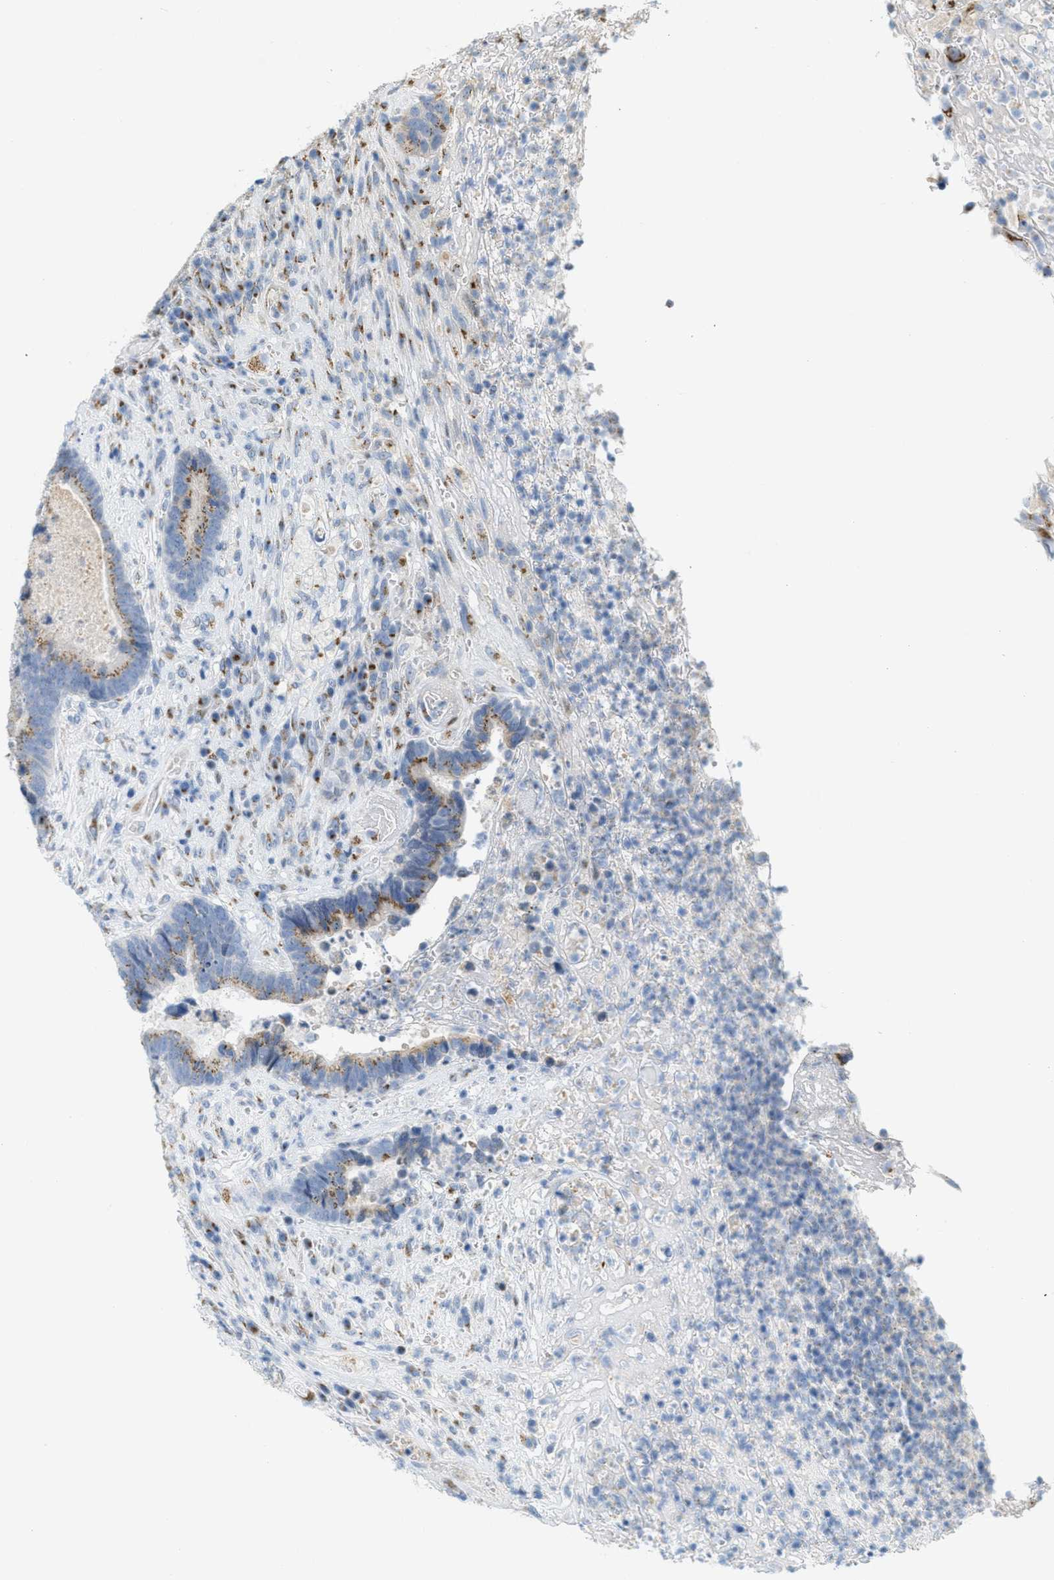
{"staining": {"intensity": "moderate", "quantity": ">75%", "location": "cytoplasmic/membranous"}, "tissue": "colorectal cancer", "cell_type": "Tumor cells", "image_type": "cancer", "snomed": [{"axis": "morphology", "description": "Adenocarcinoma, NOS"}, {"axis": "topography", "description": "Rectum"}], "caption": "Colorectal cancer (adenocarcinoma) tissue reveals moderate cytoplasmic/membranous expression in about >75% of tumor cells, visualized by immunohistochemistry.", "gene": "ZFPL1", "patient": {"sex": "female", "age": 89}}